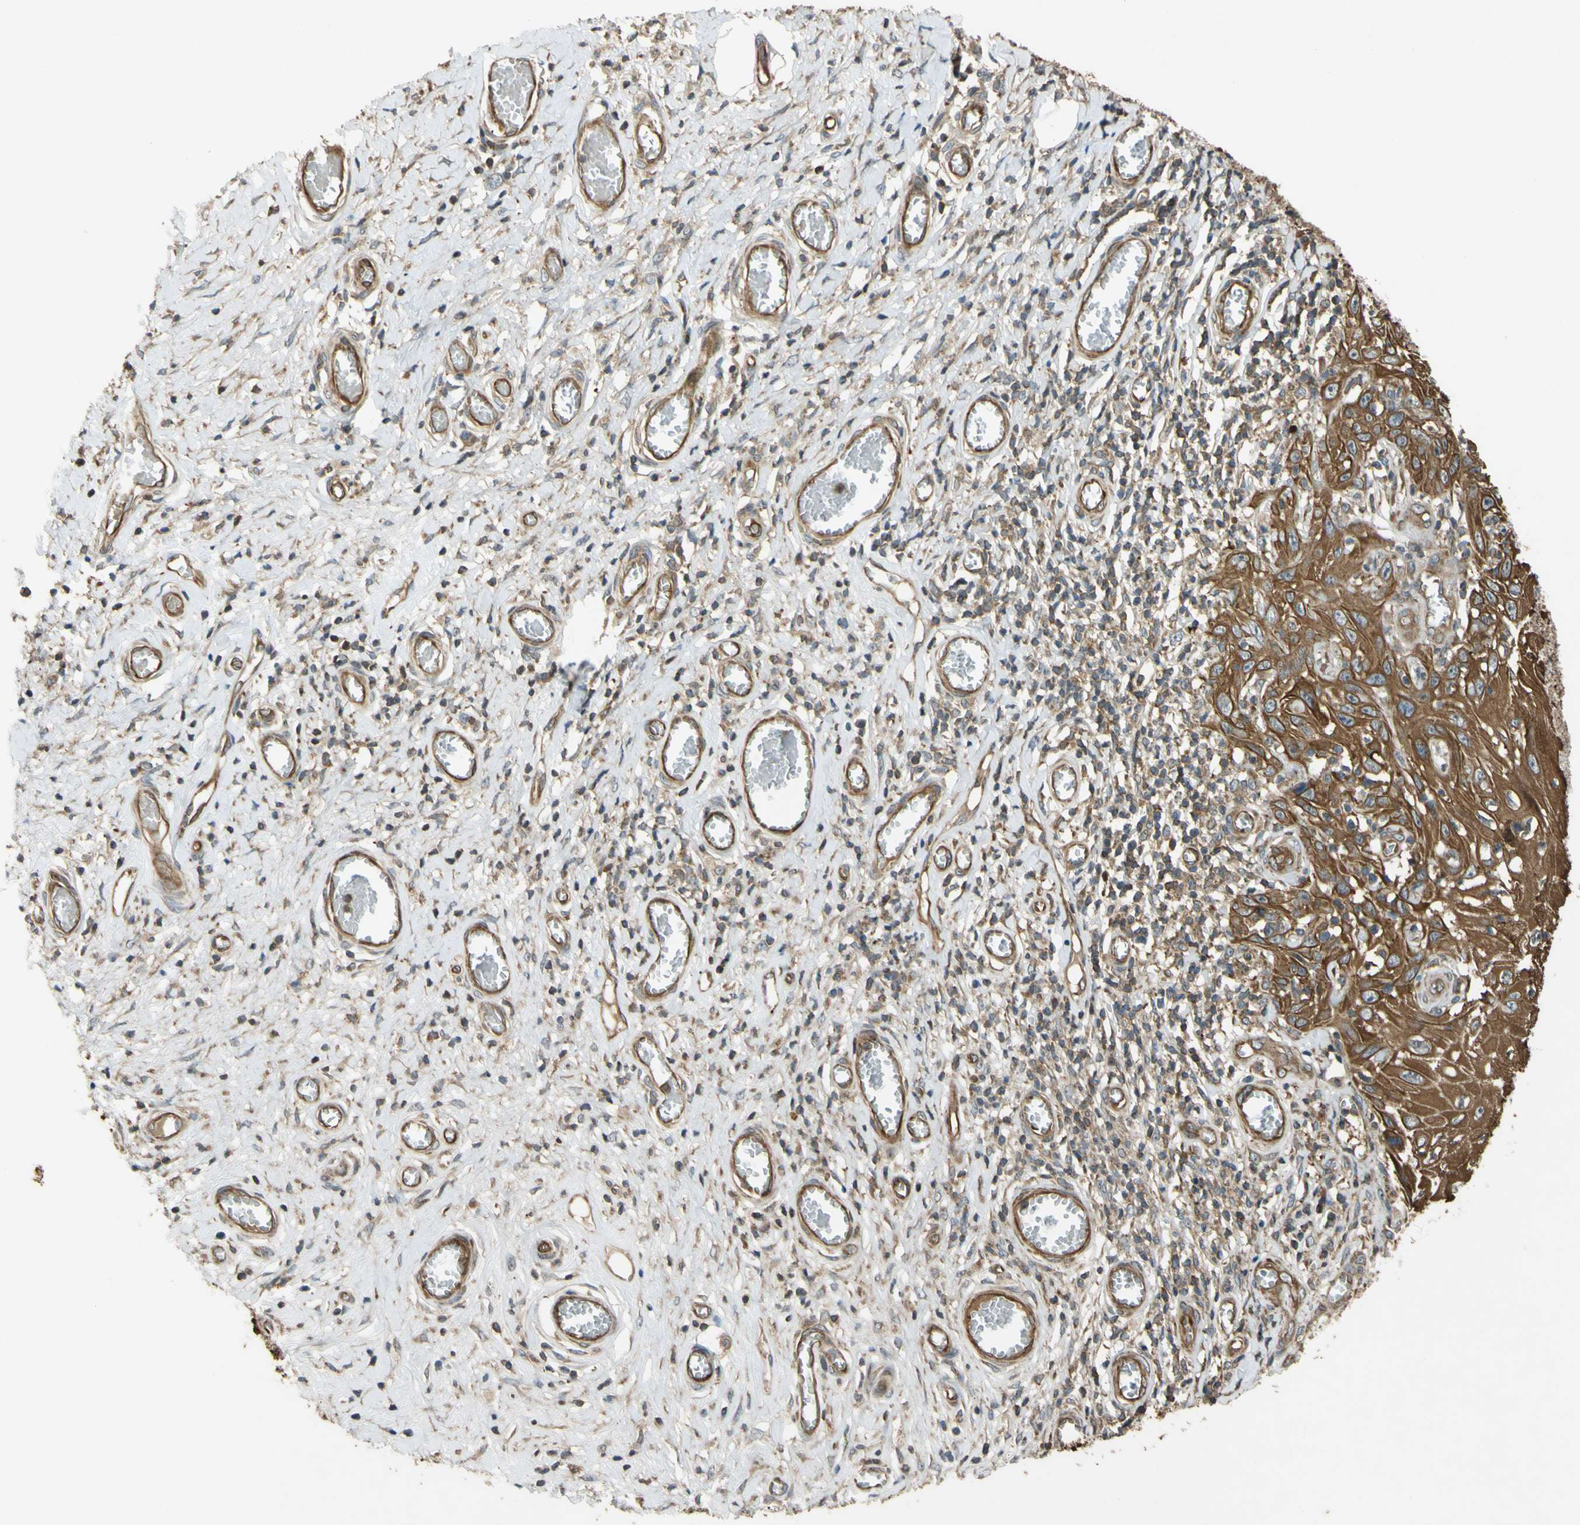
{"staining": {"intensity": "moderate", "quantity": ">75%", "location": "cytoplasmic/membranous"}, "tissue": "skin cancer", "cell_type": "Tumor cells", "image_type": "cancer", "snomed": [{"axis": "morphology", "description": "Squamous cell carcinoma, NOS"}, {"axis": "topography", "description": "Skin"}], "caption": "Moderate cytoplasmic/membranous protein positivity is present in about >75% of tumor cells in skin cancer (squamous cell carcinoma).", "gene": "FLII", "patient": {"sex": "female", "age": 73}}